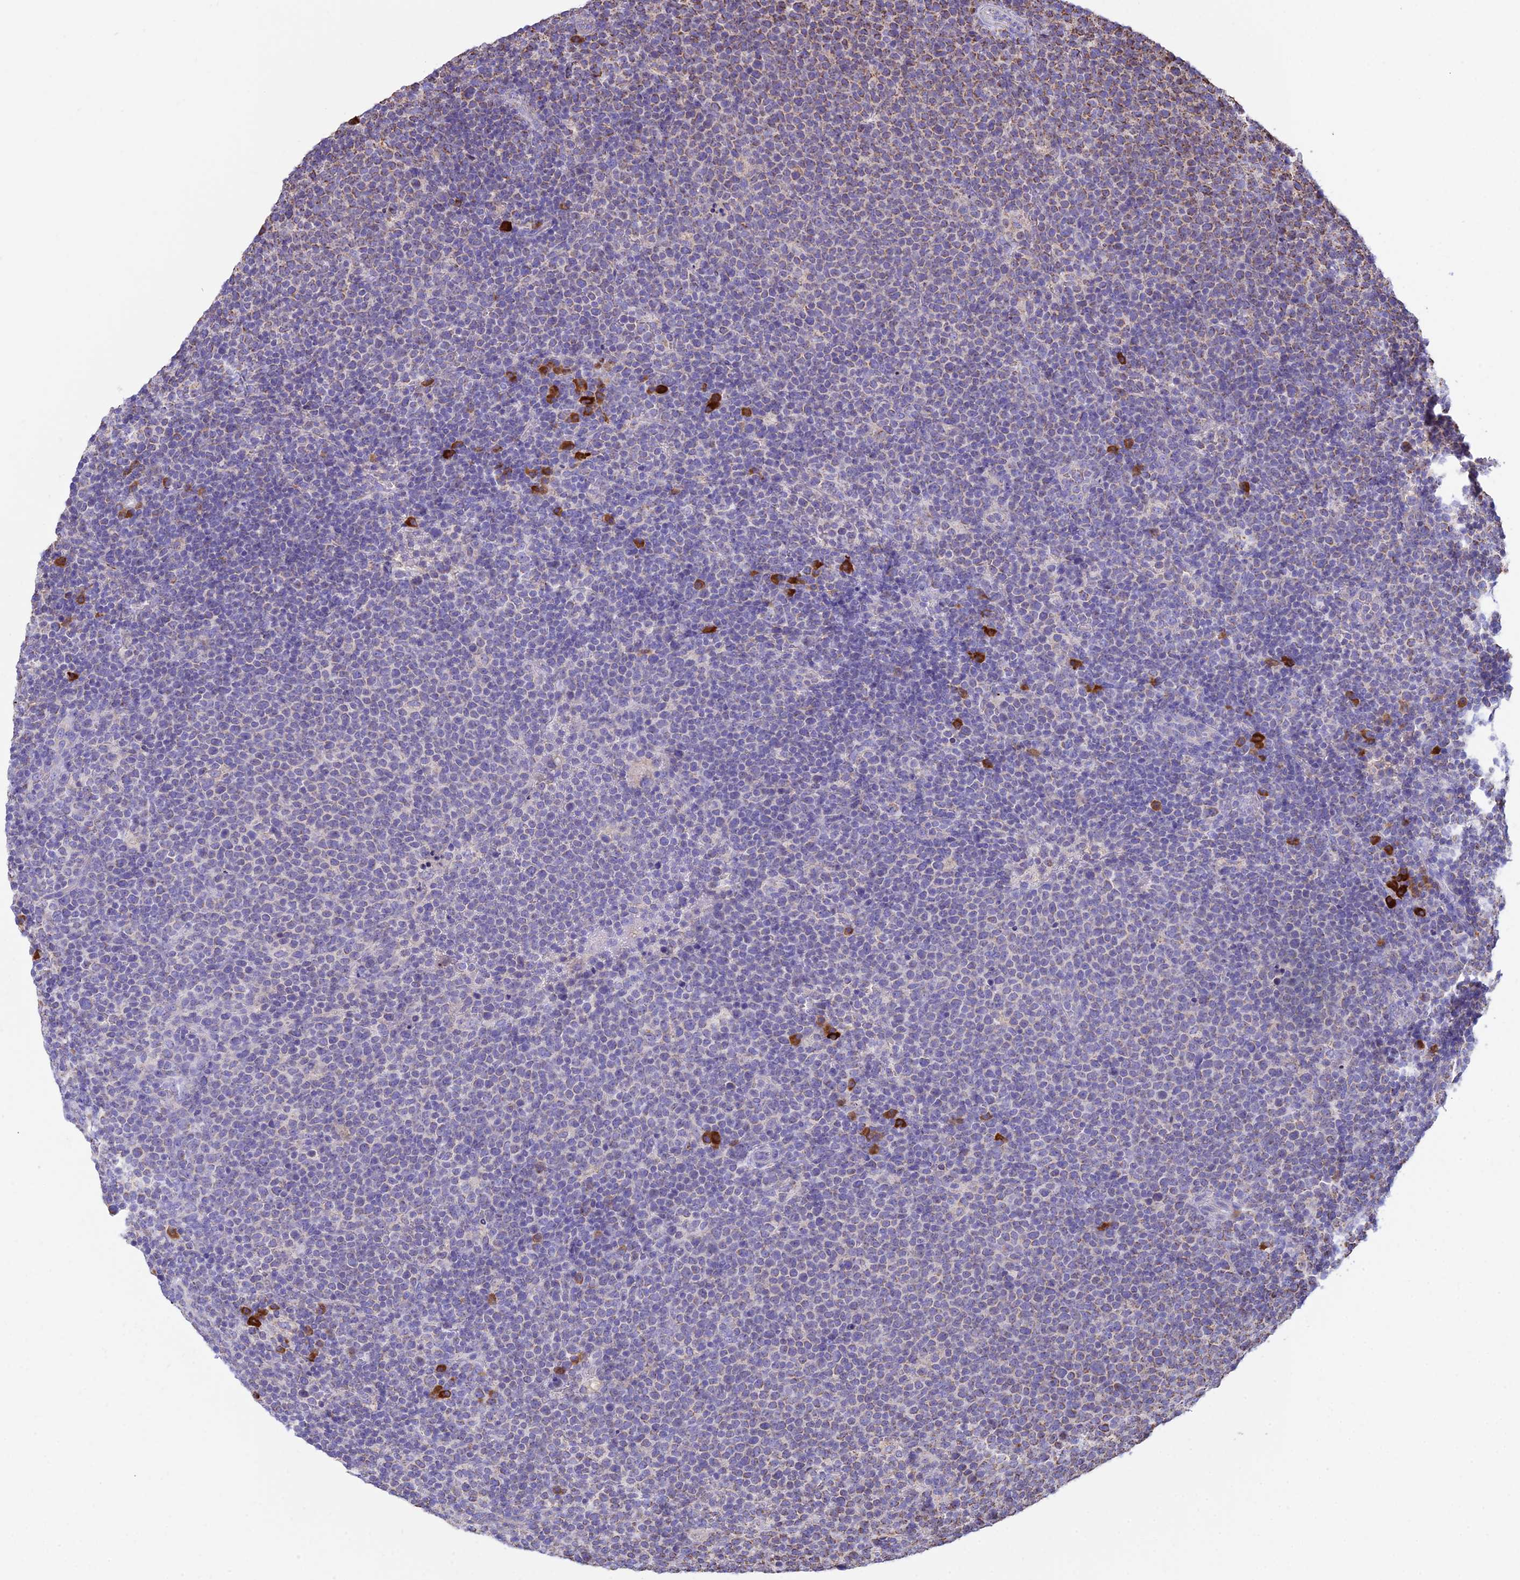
{"staining": {"intensity": "moderate", "quantity": "<25%", "location": "cytoplasmic/membranous"}, "tissue": "lymphoma", "cell_type": "Tumor cells", "image_type": "cancer", "snomed": [{"axis": "morphology", "description": "Malignant lymphoma, non-Hodgkin's type, High grade"}, {"axis": "topography", "description": "Lymph node"}], "caption": "This is an image of immunohistochemistry staining of malignant lymphoma, non-Hodgkin's type (high-grade), which shows moderate staining in the cytoplasmic/membranous of tumor cells.", "gene": "OR2W3", "patient": {"sex": "male", "age": 61}}